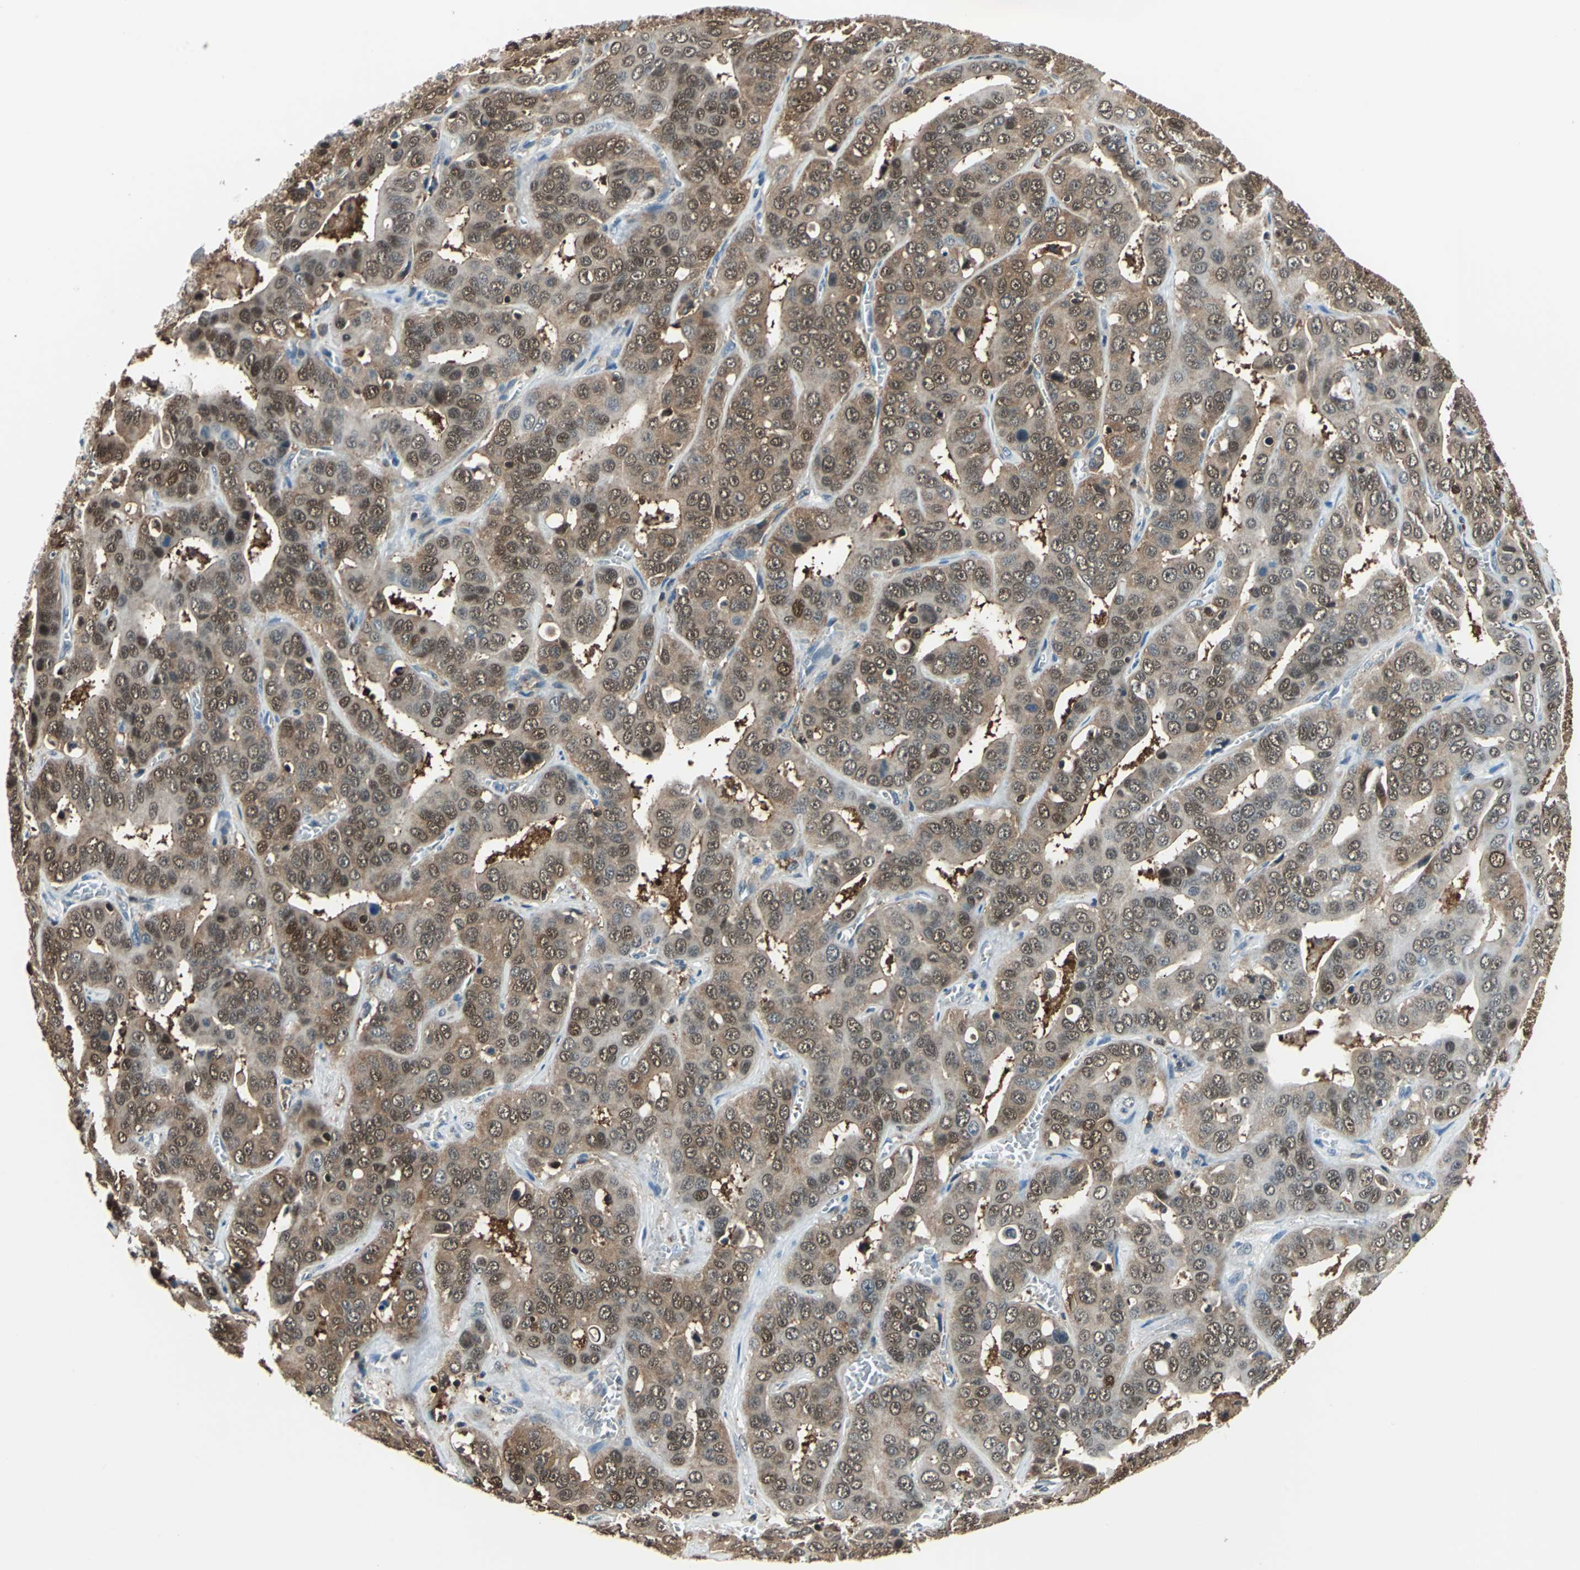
{"staining": {"intensity": "strong", "quantity": ">75%", "location": "cytoplasmic/membranous,nuclear"}, "tissue": "liver cancer", "cell_type": "Tumor cells", "image_type": "cancer", "snomed": [{"axis": "morphology", "description": "Cholangiocarcinoma"}, {"axis": "topography", "description": "Liver"}], "caption": "Strong cytoplasmic/membranous and nuclear staining for a protein is appreciated in about >75% of tumor cells of liver cancer (cholangiocarcinoma) using immunohistochemistry.", "gene": "PSME1", "patient": {"sex": "female", "age": 52}}